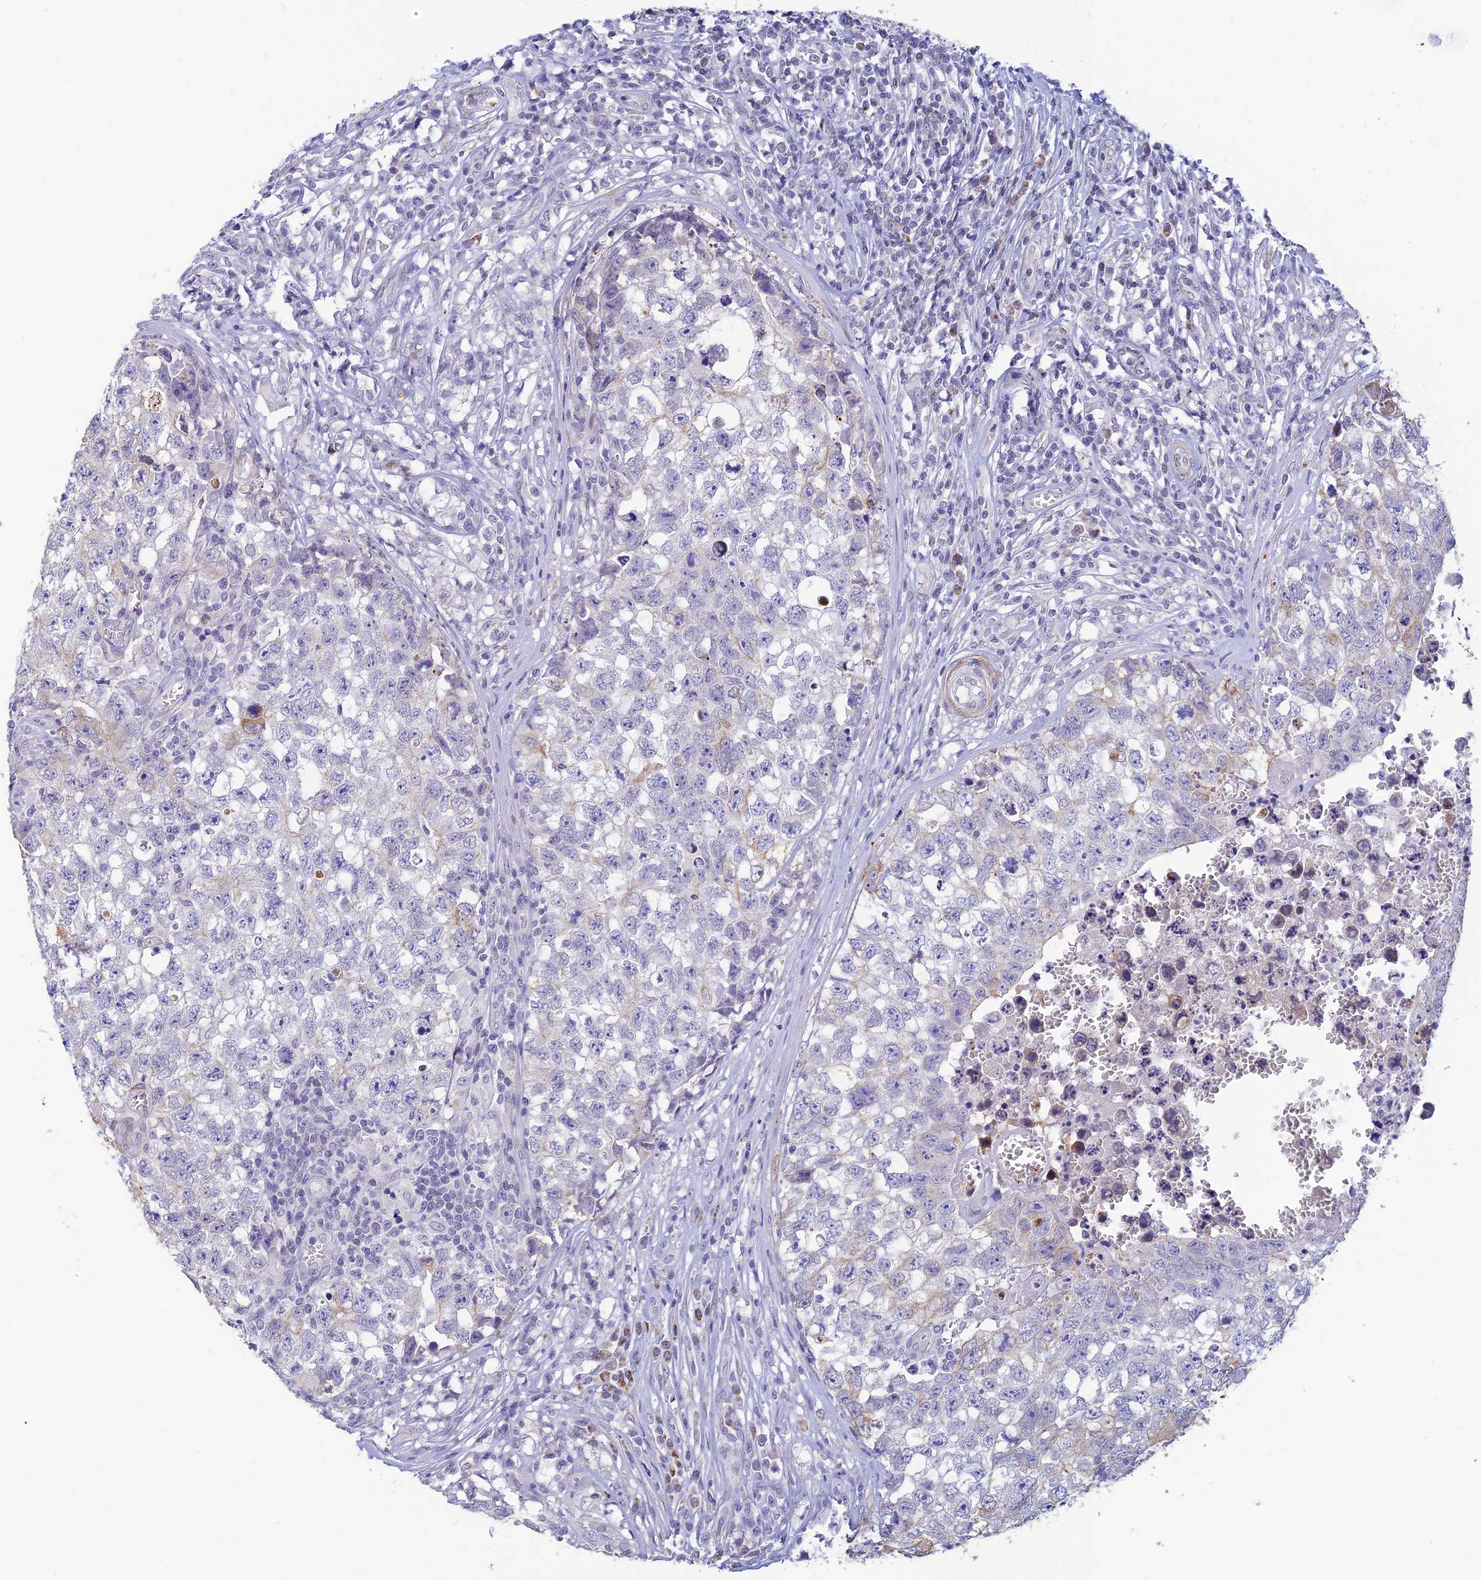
{"staining": {"intensity": "negative", "quantity": "none", "location": "none"}, "tissue": "testis cancer", "cell_type": "Tumor cells", "image_type": "cancer", "snomed": [{"axis": "morphology", "description": "Seminoma, NOS"}, {"axis": "morphology", "description": "Carcinoma, Embryonal, NOS"}, {"axis": "topography", "description": "Testis"}], "caption": "This image is of testis cancer (embryonal carcinoma) stained with immunohistochemistry to label a protein in brown with the nuclei are counter-stained blue. There is no positivity in tumor cells.", "gene": "ALDH1L2", "patient": {"sex": "male", "age": 29}}